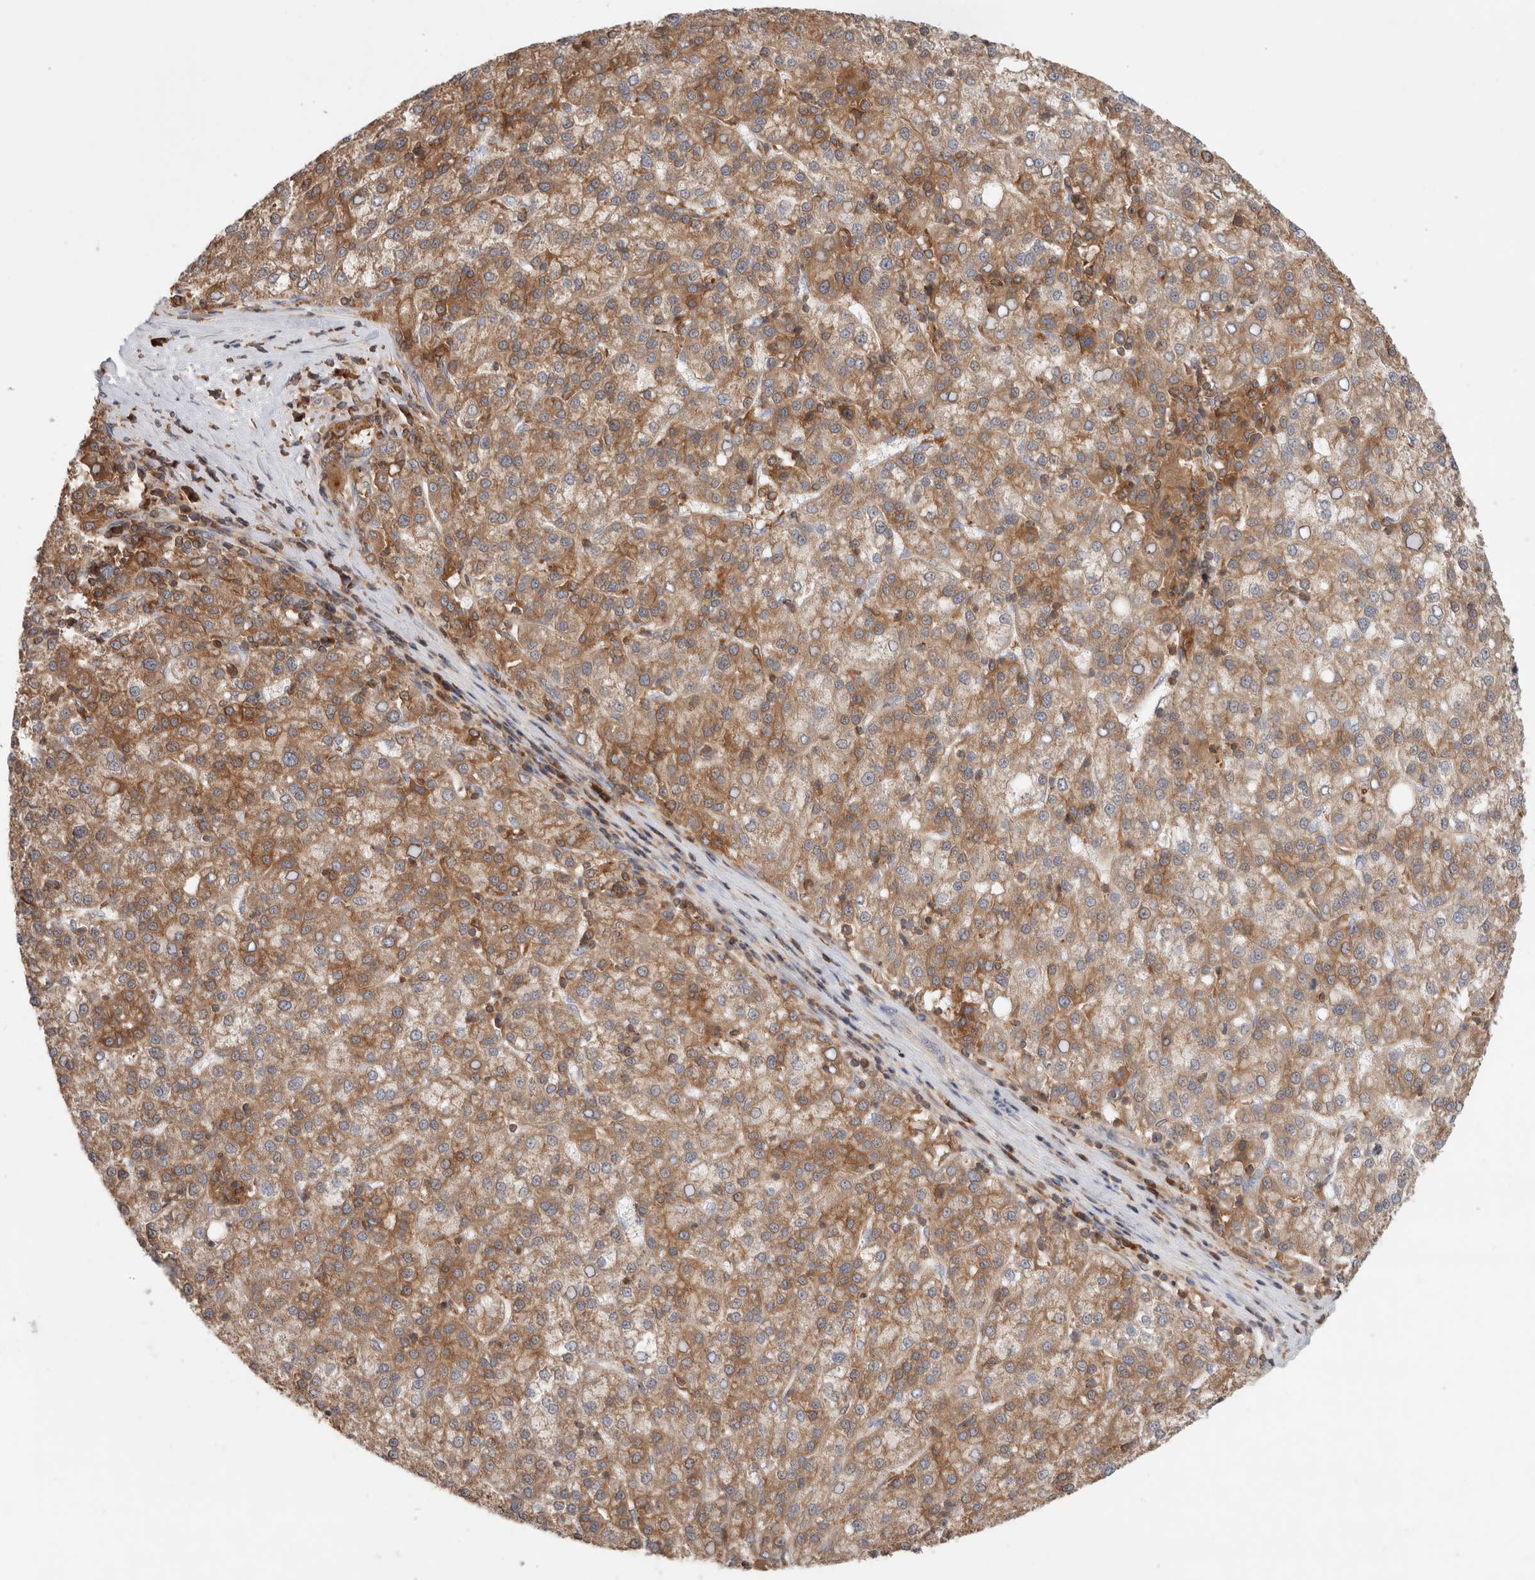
{"staining": {"intensity": "moderate", "quantity": ">75%", "location": "cytoplasmic/membranous"}, "tissue": "liver cancer", "cell_type": "Tumor cells", "image_type": "cancer", "snomed": [{"axis": "morphology", "description": "Carcinoma, Hepatocellular, NOS"}, {"axis": "topography", "description": "Liver"}], "caption": "Immunohistochemical staining of hepatocellular carcinoma (liver) reveals moderate cytoplasmic/membranous protein staining in approximately >75% of tumor cells. The staining was performed using DAB (3,3'-diaminobenzidine), with brown indicating positive protein expression. Nuclei are stained blue with hematoxylin.", "gene": "KLHL14", "patient": {"sex": "female", "age": 58}}